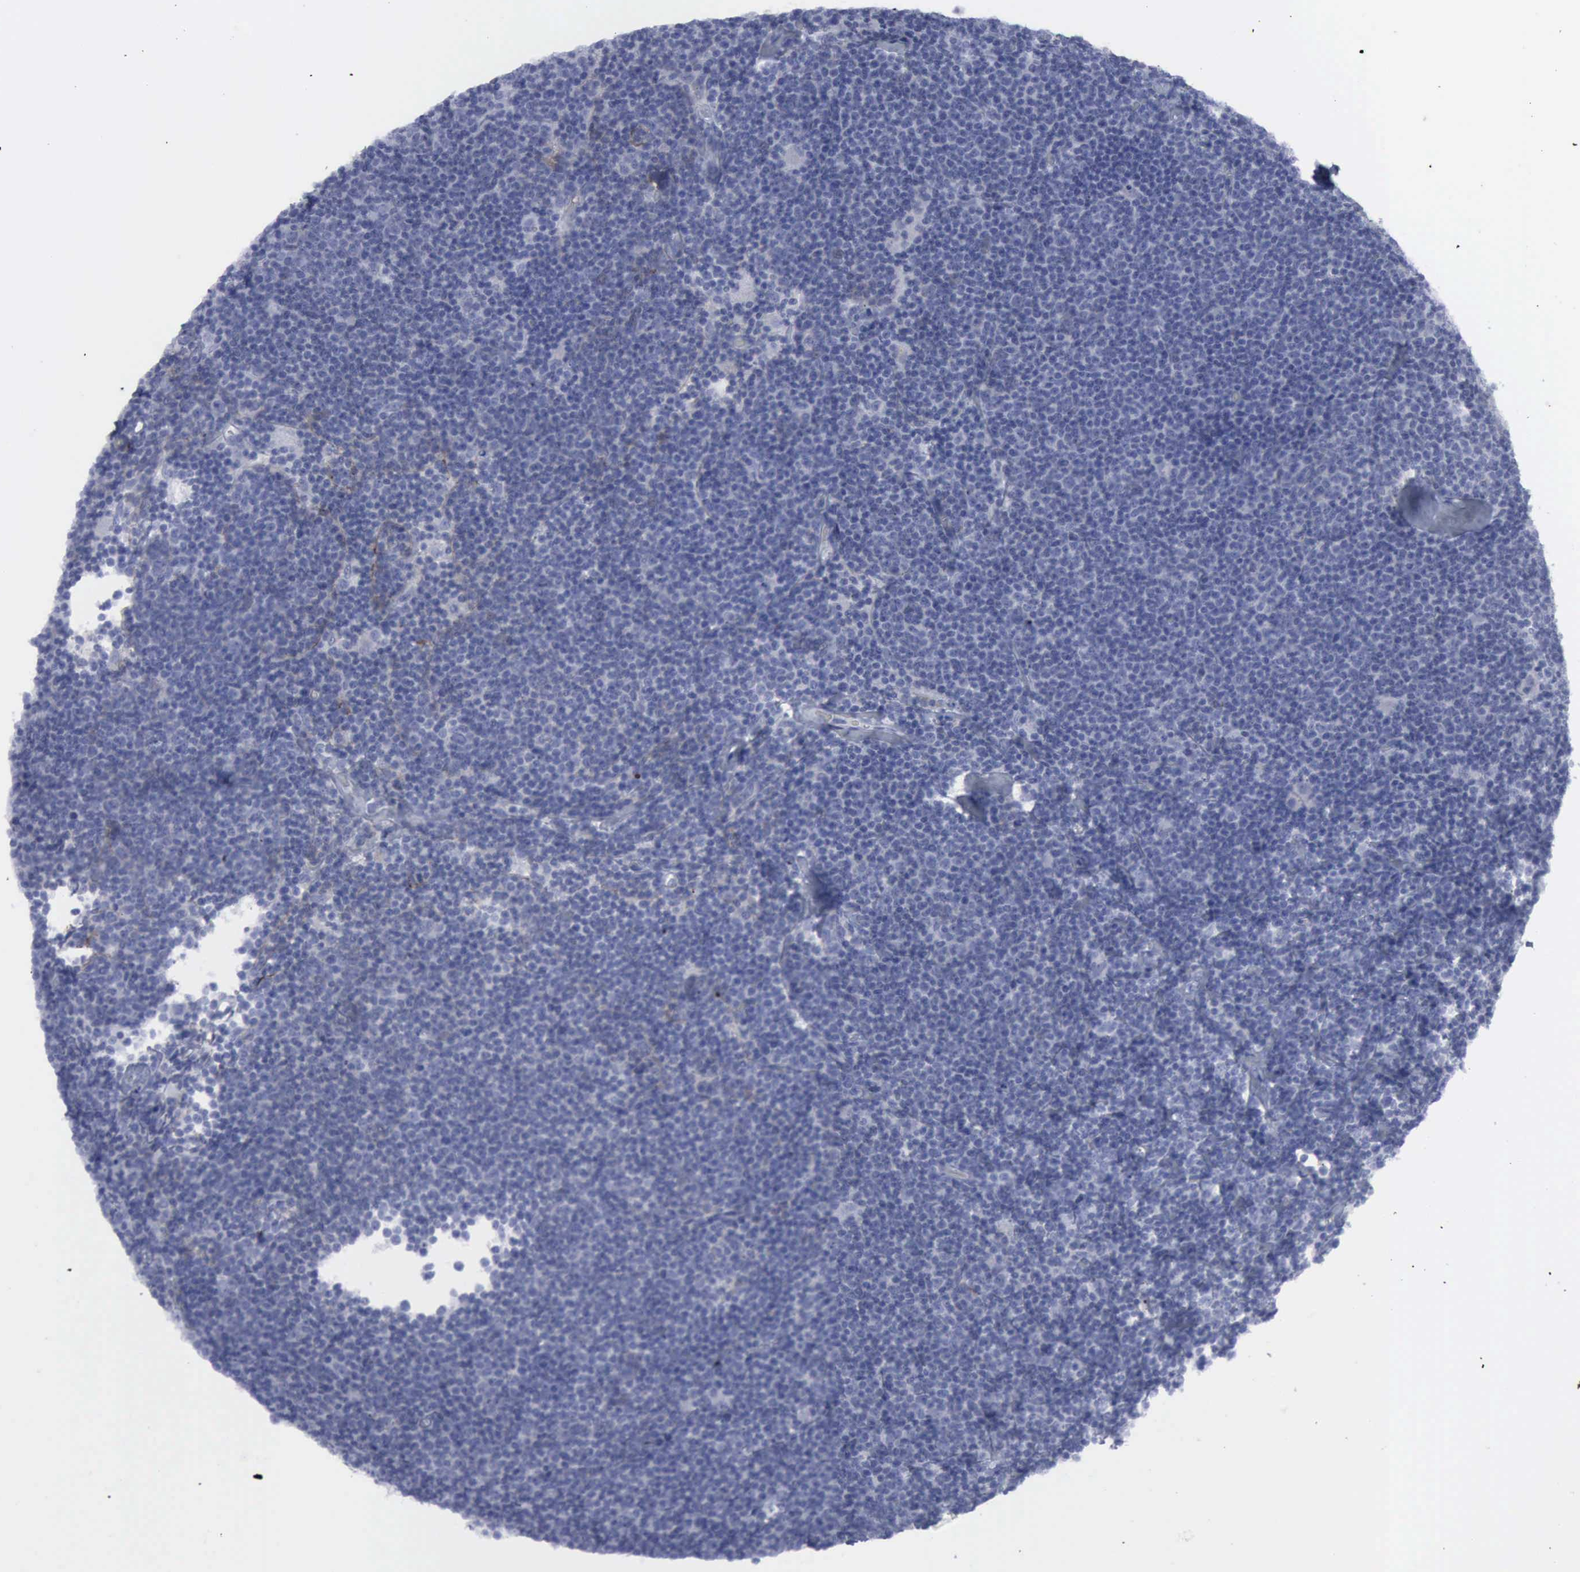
{"staining": {"intensity": "negative", "quantity": "none", "location": "none"}, "tissue": "lymphoma", "cell_type": "Tumor cells", "image_type": "cancer", "snomed": [{"axis": "morphology", "description": "Malignant lymphoma, non-Hodgkin's type, Low grade"}, {"axis": "topography", "description": "Lymph node"}], "caption": "A photomicrograph of malignant lymphoma, non-Hodgkin's type (low-grade) stained for a protein exhibits no brown staining in tumor cells.", "gene": "VCAM1", "patient": {"sex": "male", "age": 65}}